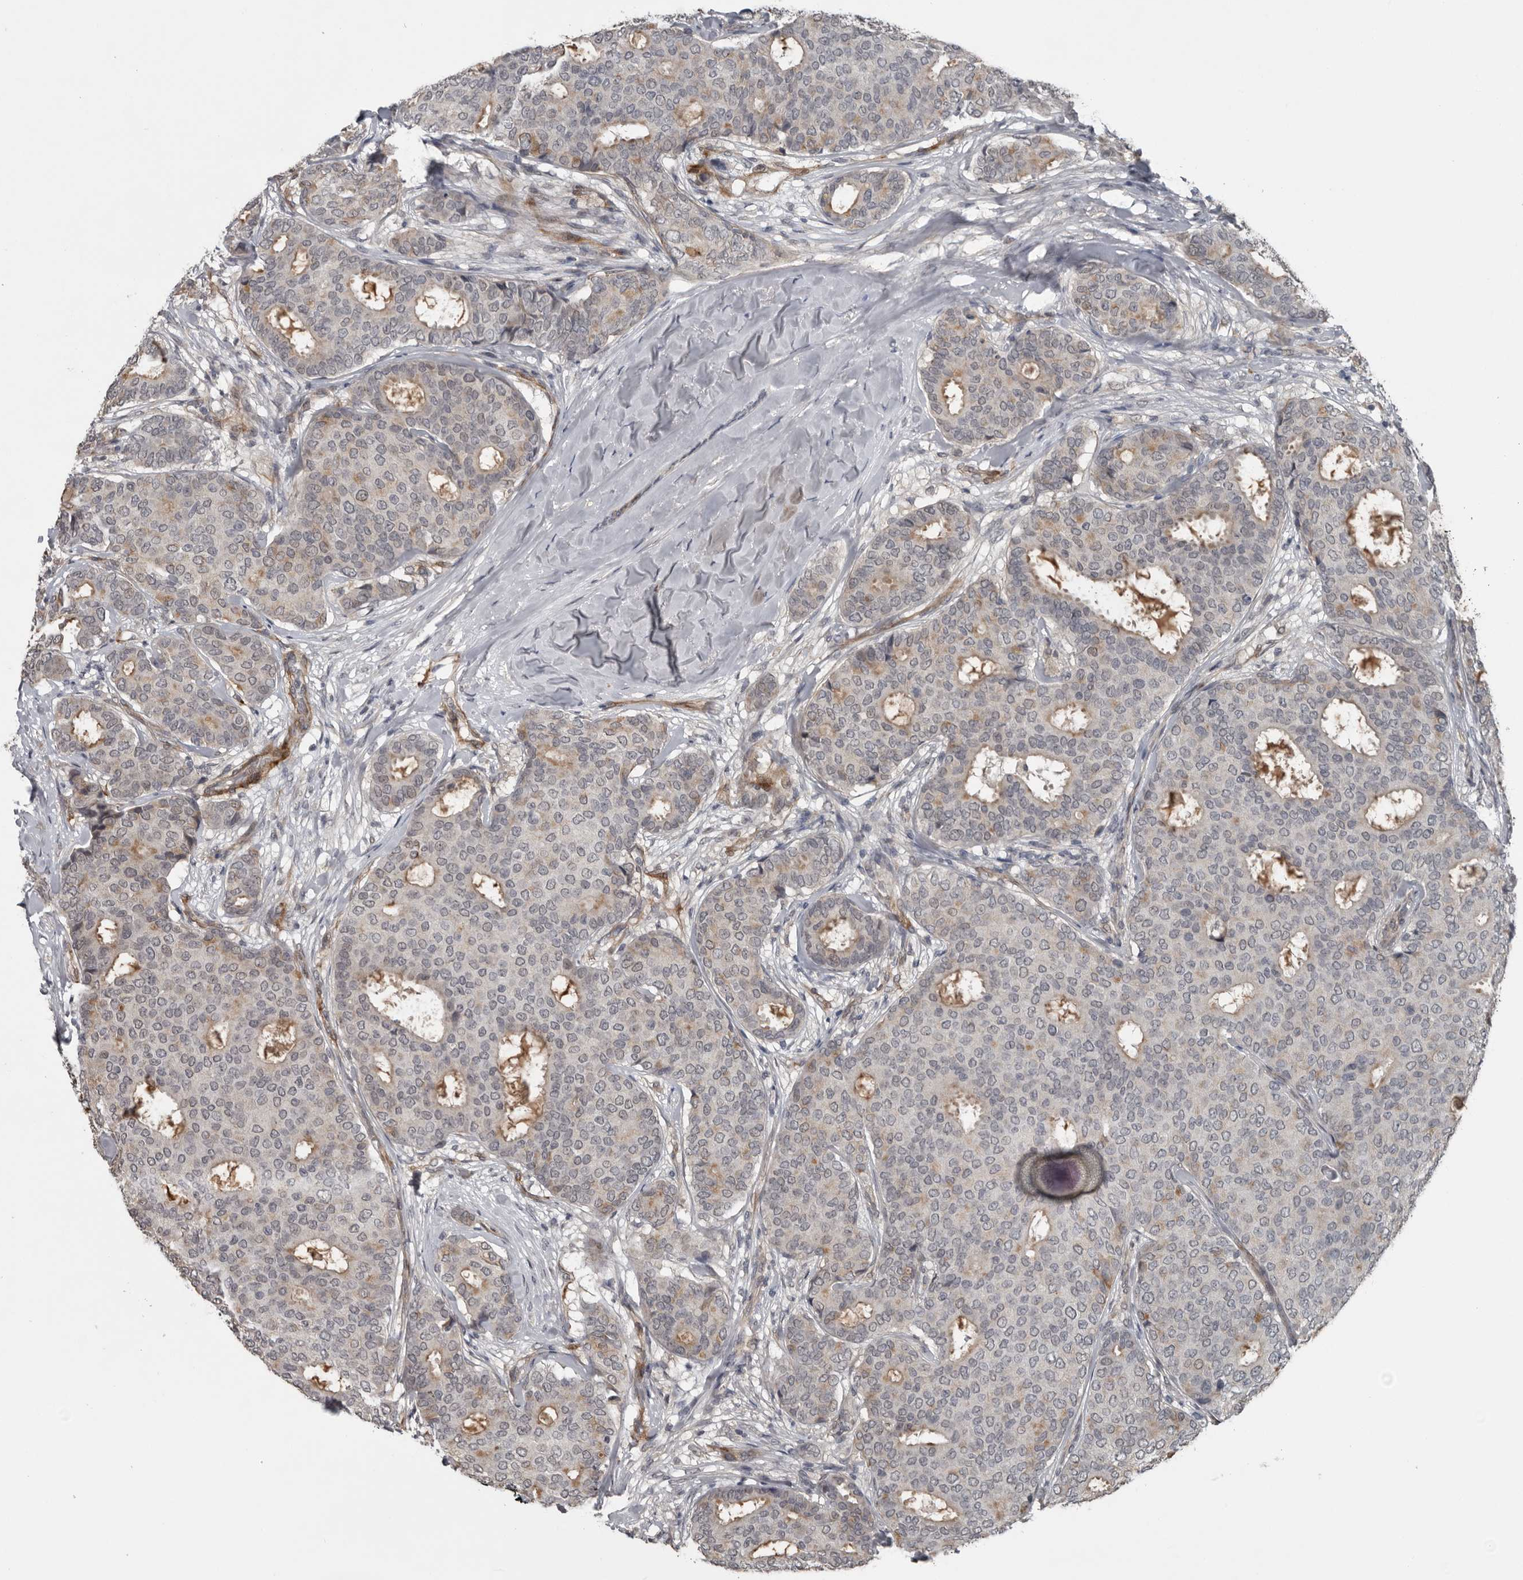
{"staining": {"intensity": "weak", "quantity": "<25%", "location": "cytoplasmic/membranous"}, "tissue": "breast cancer", "cell_type": "Tumor cells", "image_type": "cancer", "snomed": [{"axis": "morphology", "description": "Duct carcinoma"}, {"axis": "topography", "description": "Breast"}], "caption": "Immunohistochemical staining of human invasive ductal carcinoma (breast) demonstrates no significant staining in tumor cells.", "gene": "C1orf216", "patient": {"sex": "female", "age": 75}}